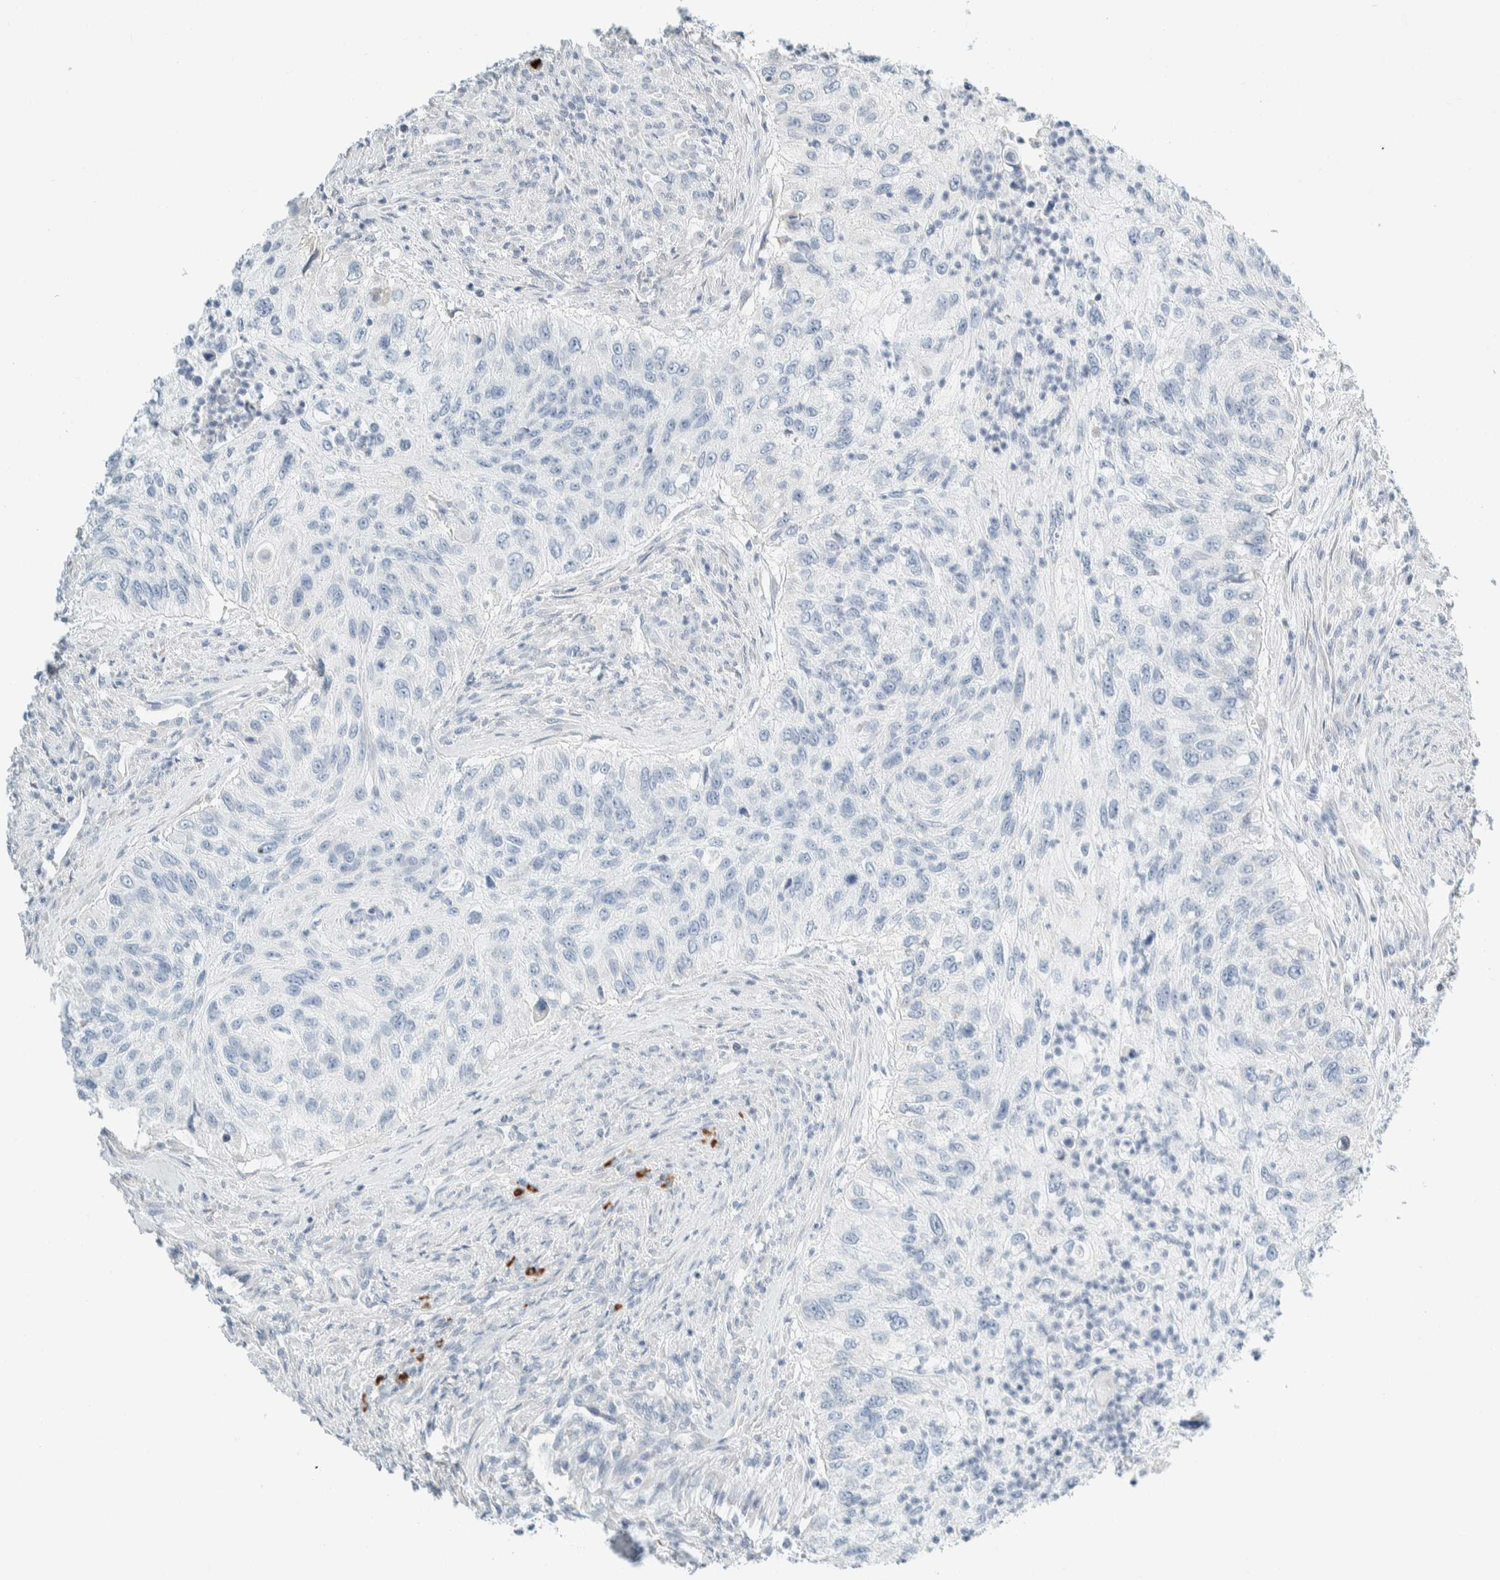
{"staining": {"intensity": "negative", "quantity": "none", "location": "none"}, "tissue": "urothelial cancer", "cell_type": "Tumor cells", "image_type": "cancer", "snomed": [{"axis": "morphology", "description": "Urothelial carcinoma, High grade"}, {"axis": "topography", "description": "Urinary bladder"}], "caption": "IHC photomicrograph of human urothelial carcinoma (high-grade) stained for a protein (brown), which reveals no expression in tumor cells.", "gene": "ARHGAP27", "patient": {"sex": "female", "age": 60}}